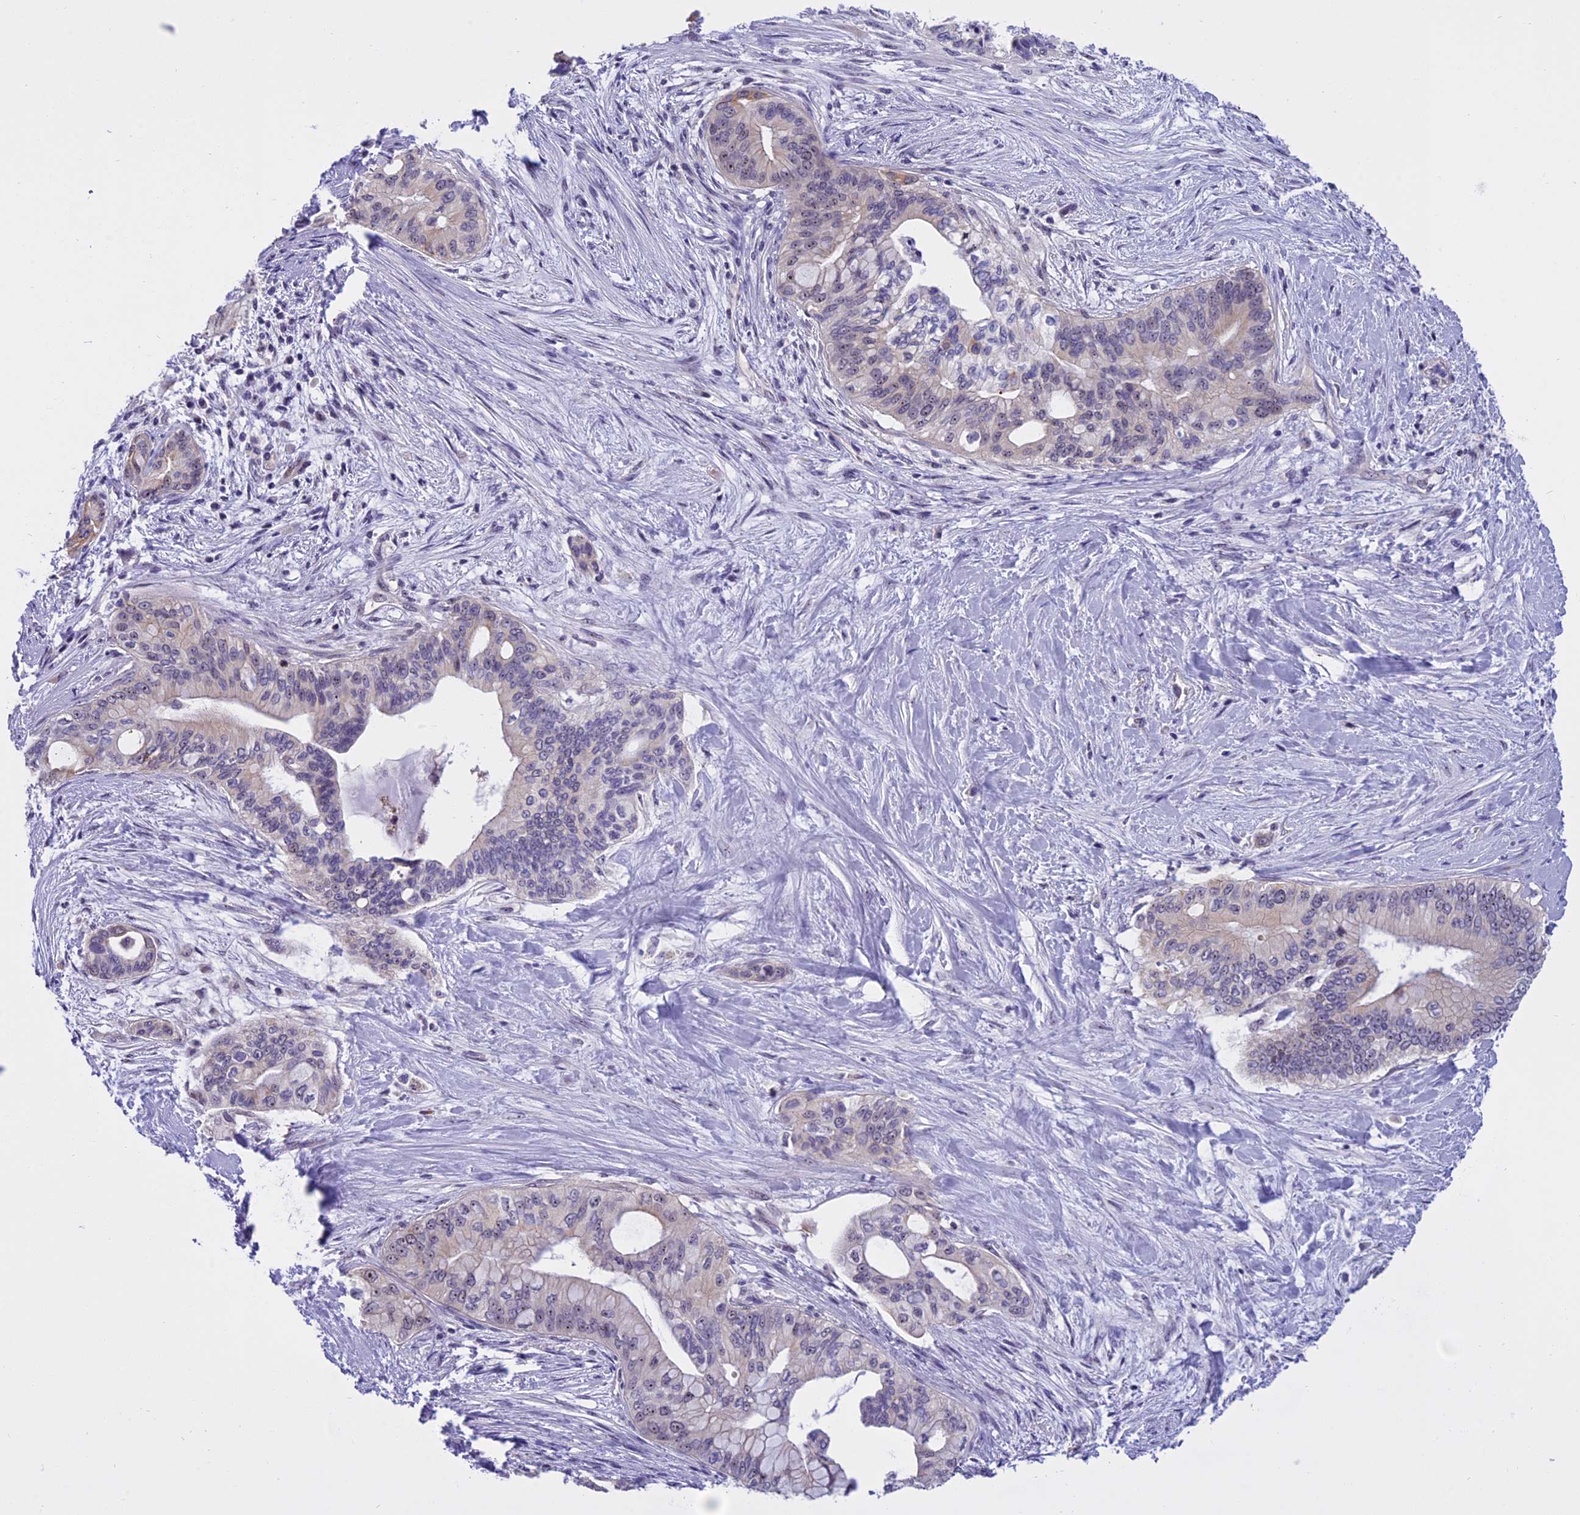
{"staining": {"intensity": "weak", "quantity": "<25%", "location": "nuclear"}, "tissue": "pancreatic cancer", "cell_type": "Tumor cells", "image_type": "cancer", "snomed": [{"axis": "morphology", "description": "Adenocarcinoma, NOS"}, {"axis": "topography", "description": "Pancreas"}], "caption": "Immunohistochemistry histopathology image of neoplastic tissue: human adenocarcinoma (pancreatic) stained with DAB (3,3'-diaminobenzidine) displays no significant protein staining in tumor cells.", "gene": "TBL3", "patient": {"sex": "male", "age": 46}}